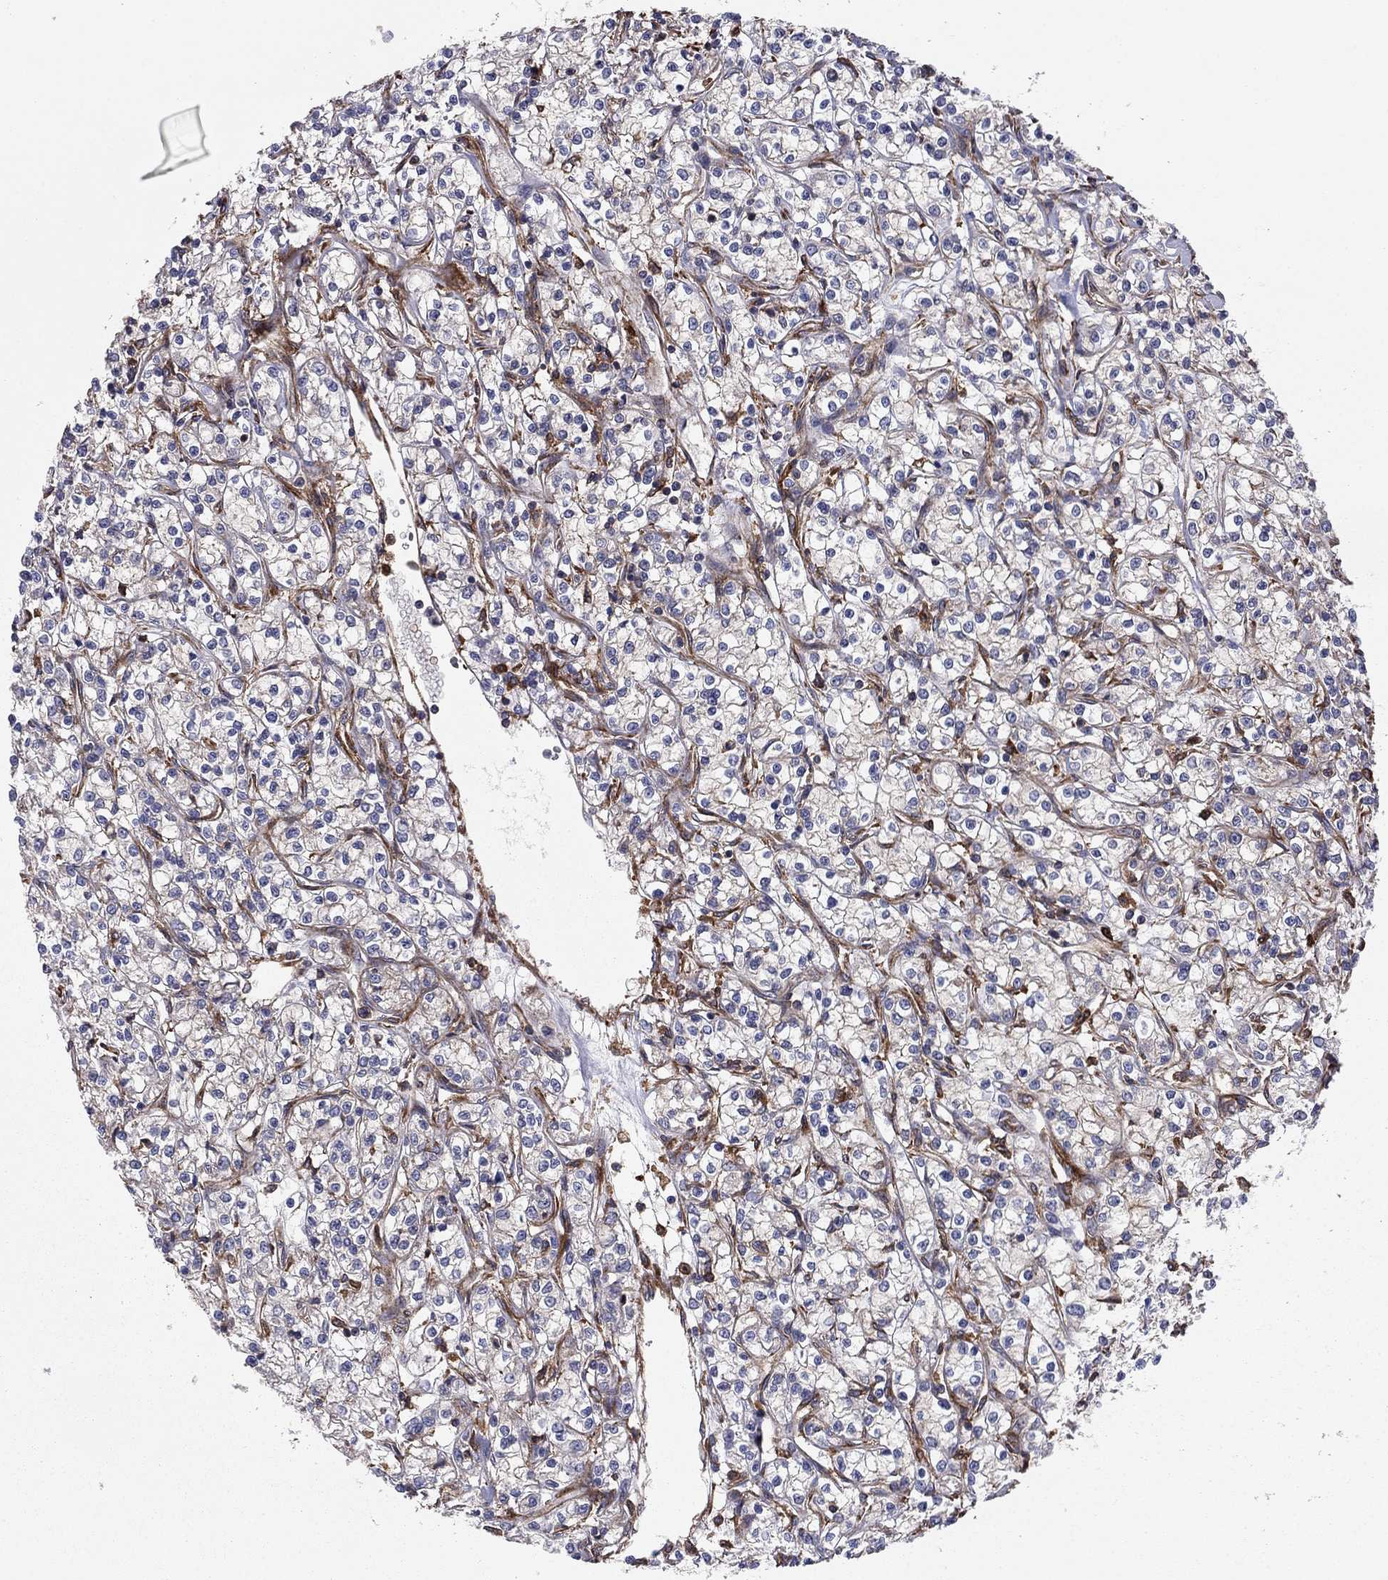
{"staining": {"intensity": "negative", "quantity": "none", "location": "none"}, "tissue": "renal cancer", "cell_type": "Tumor cells", "image_type": "cancer", "snomed": [{"axis": "morphology", "description": "Adenocarcinoma, NOS"}, {"axis": "topography", "description": "Kidney"}], "caption": "This histopathology image is of renal cancer stained with immunohistochemistry (IHC) to label a protein in brown with the nuclei are counter-stained blue. There is no positivity in tumor cells.", "gene": "EHBP1L1", "patient": {"sex": "female", "age": 59}}